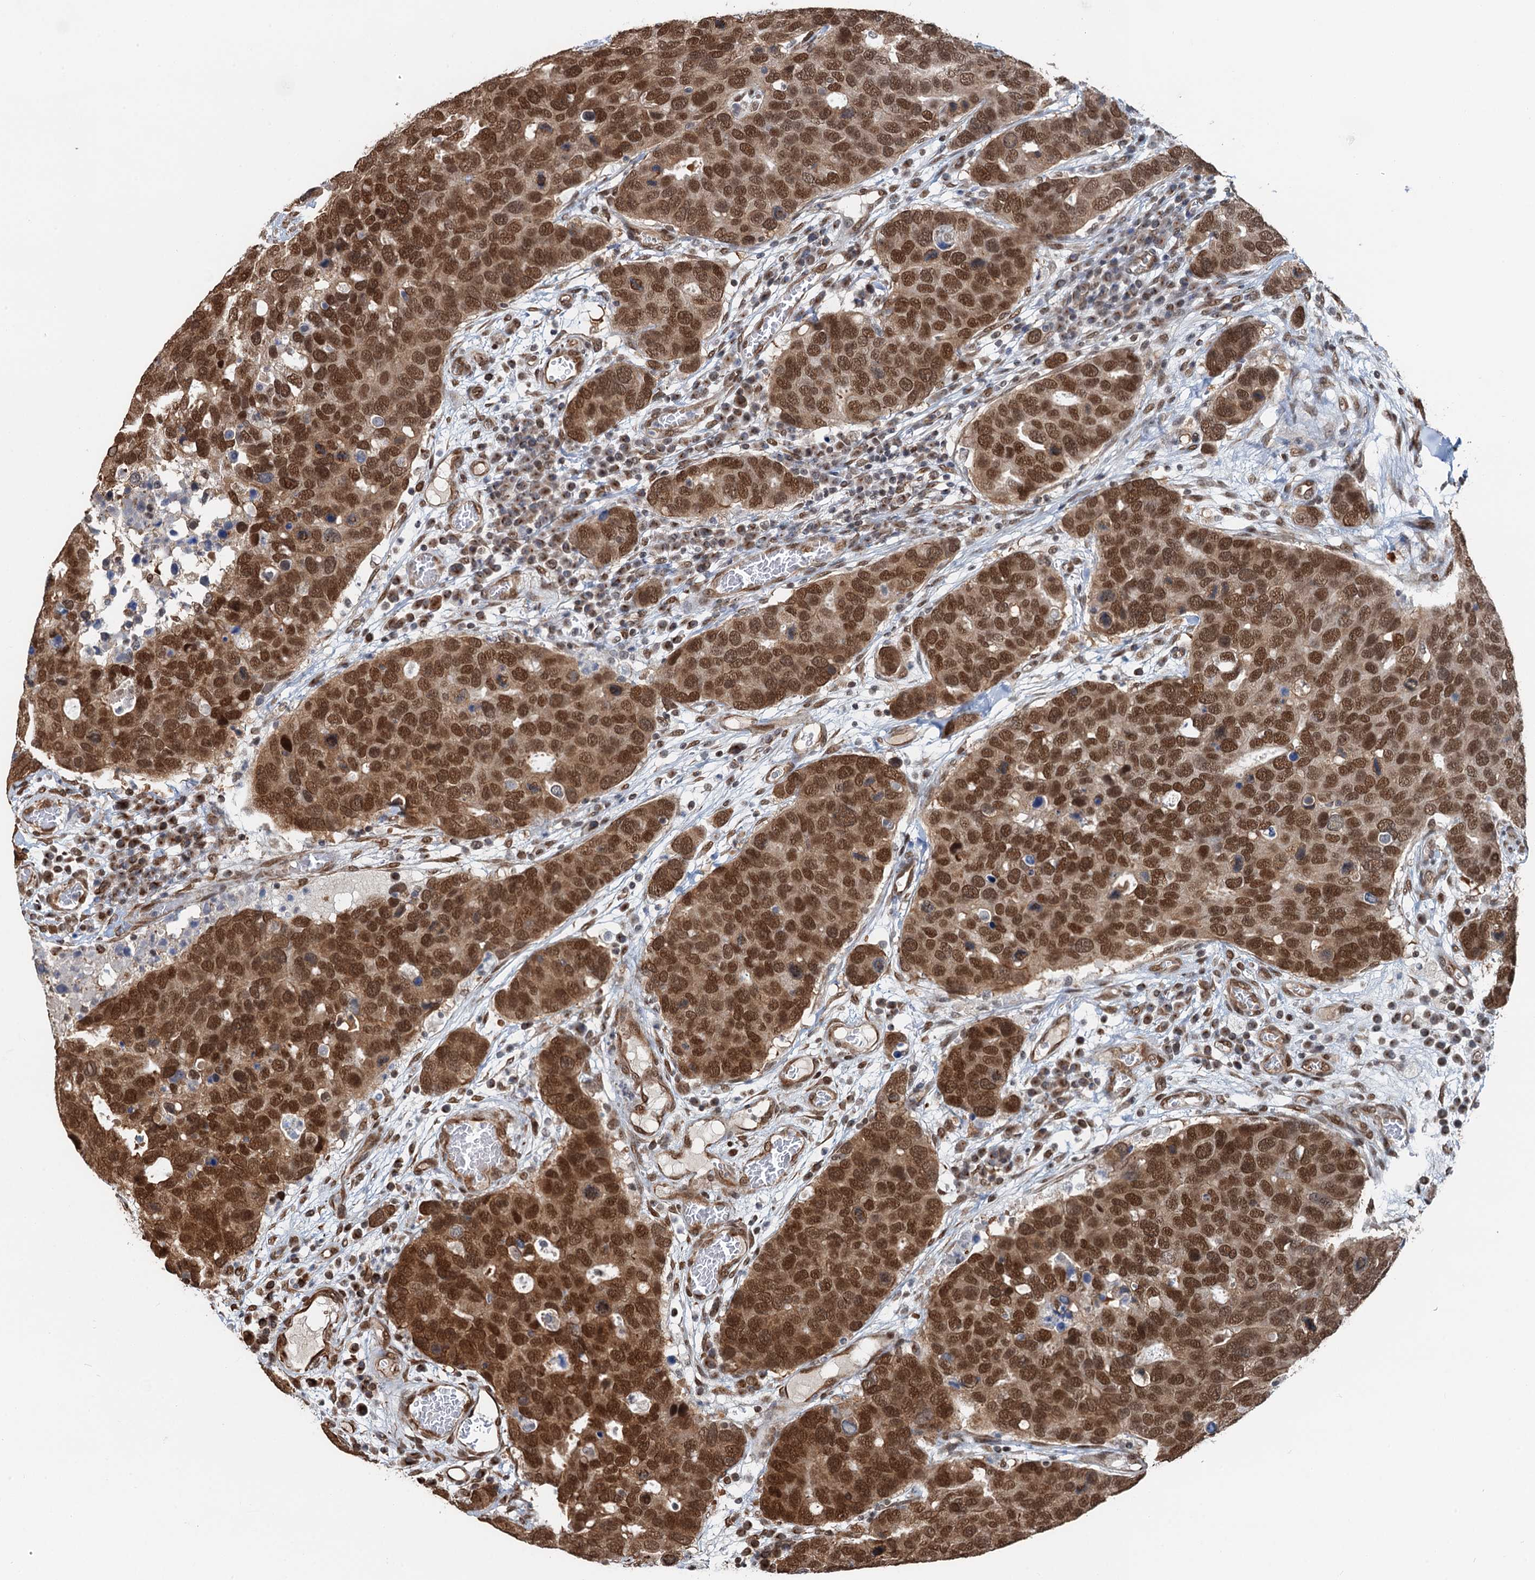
{"staining": {"intensity": "strong", "quantity": ">75%", "location": "nuclear"}, "tissue": "breast cancer", "cell_type": "Tumor cells", "image_type": "cancer", "snomed": [{"axis": "morphology", "description": "Duct carcinoma"}, {"axis": "topography", "description": "Breast"}], "caption": "Brown immunohistochemical staining in breast cancer (invasive ductal carcinoma) exhibits strong nuclear positivity in about >75% of tumor cells.", "gene": "CFDP1", "patient": {"sex": "female", "age": 83}}